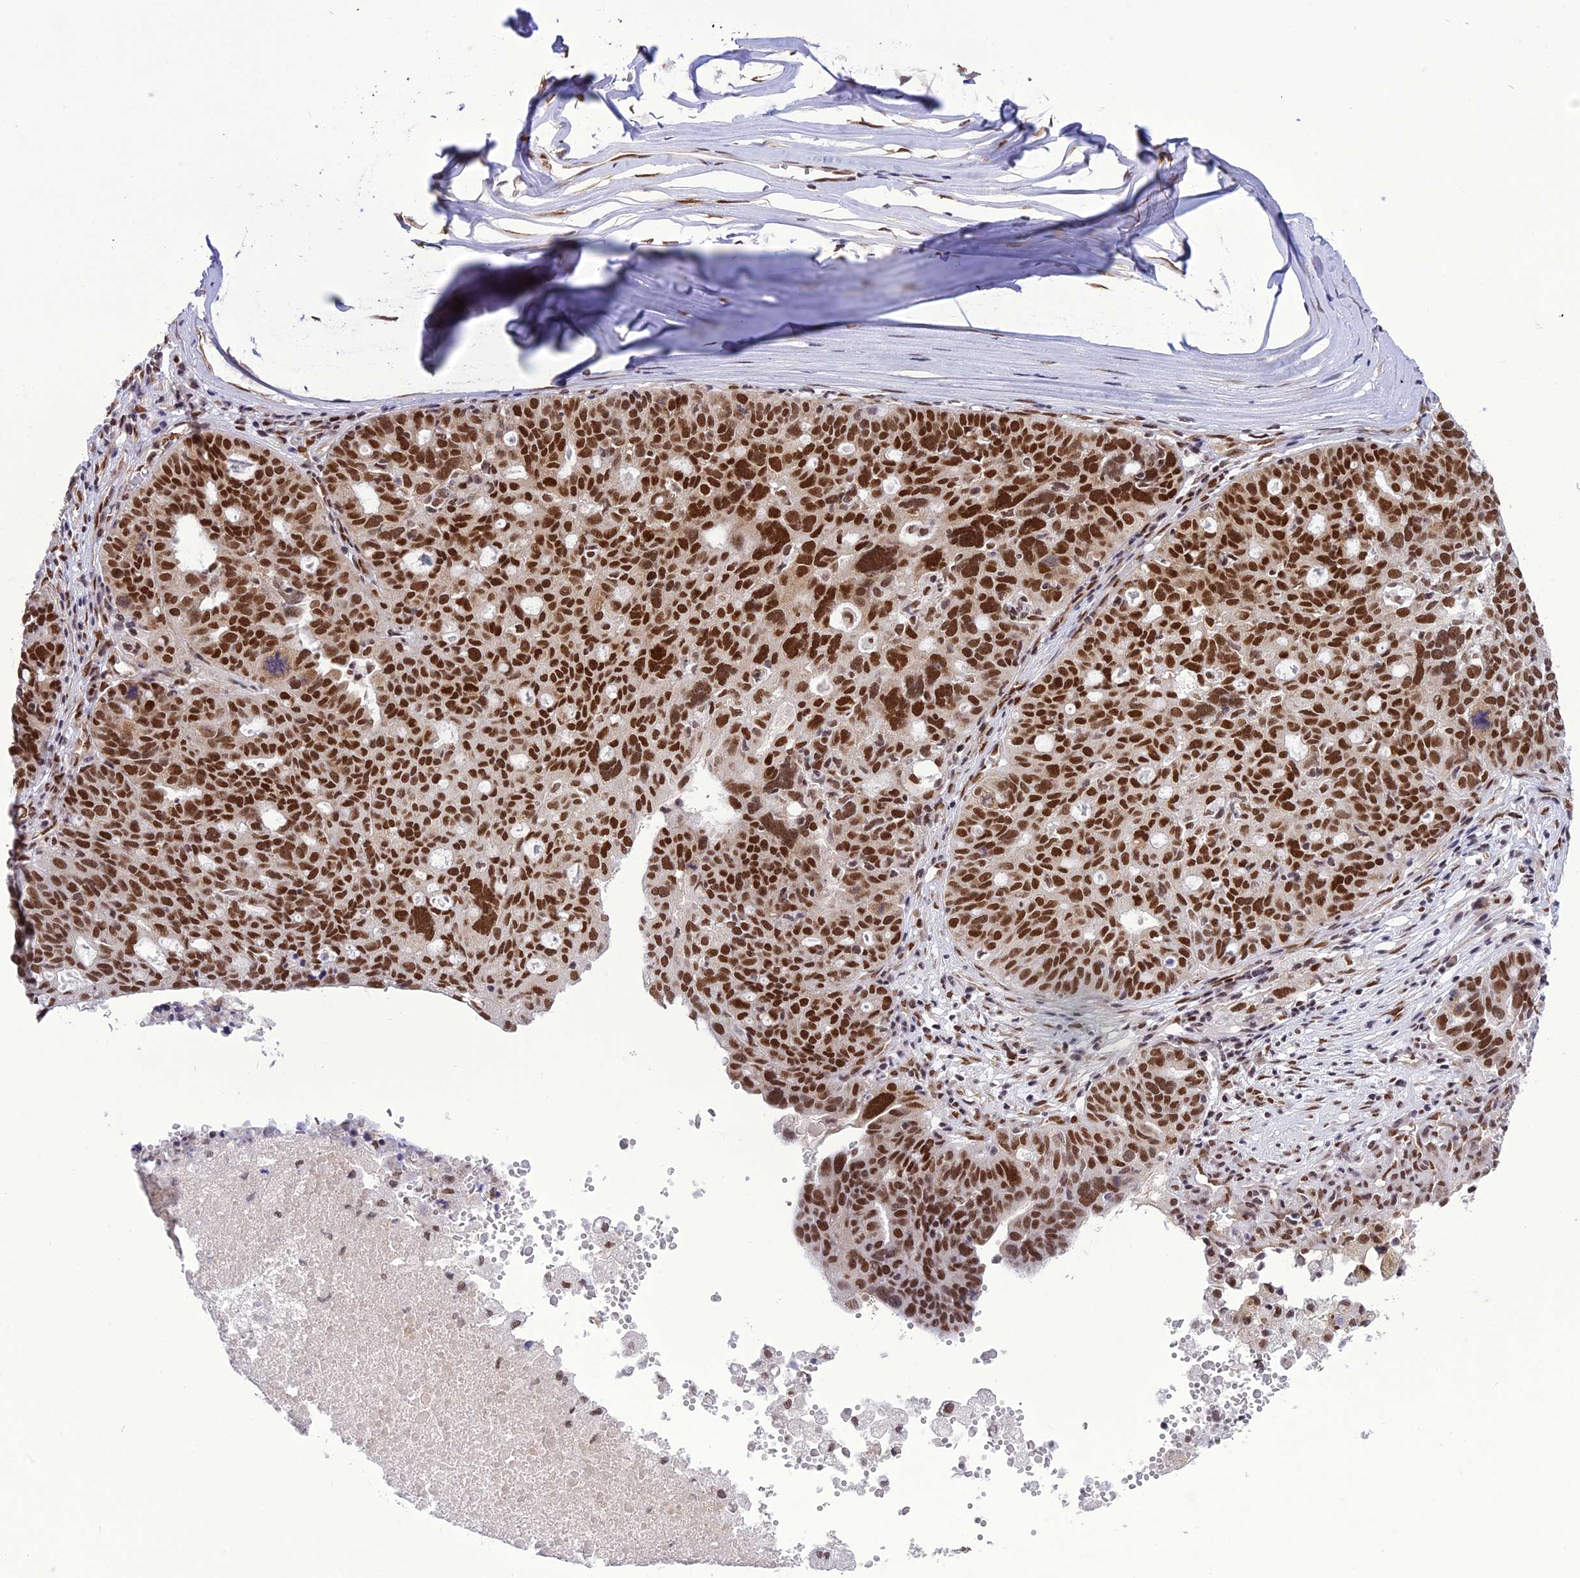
{"staining": {"intensity": "strong", "quantity": ">75%", "location": "nuclear"}, "tissue": "ovarian cancer", "cell_type": "Tumor cells", "image_type": "cancer", "snomed": [{"axis": "morphology", "description": "Cystadenocarcinoma, serous, NOS"}, {"axis": "topography", "description": "Ovary"}], "caption": "Strong nuclear positivity for a protein is appreciated in about >75% of tumor cells of ovarian serous cystadenocarcinoma using IHC.", "gene": "DDX1", "patient": {"sex": "female", "age": 59}}